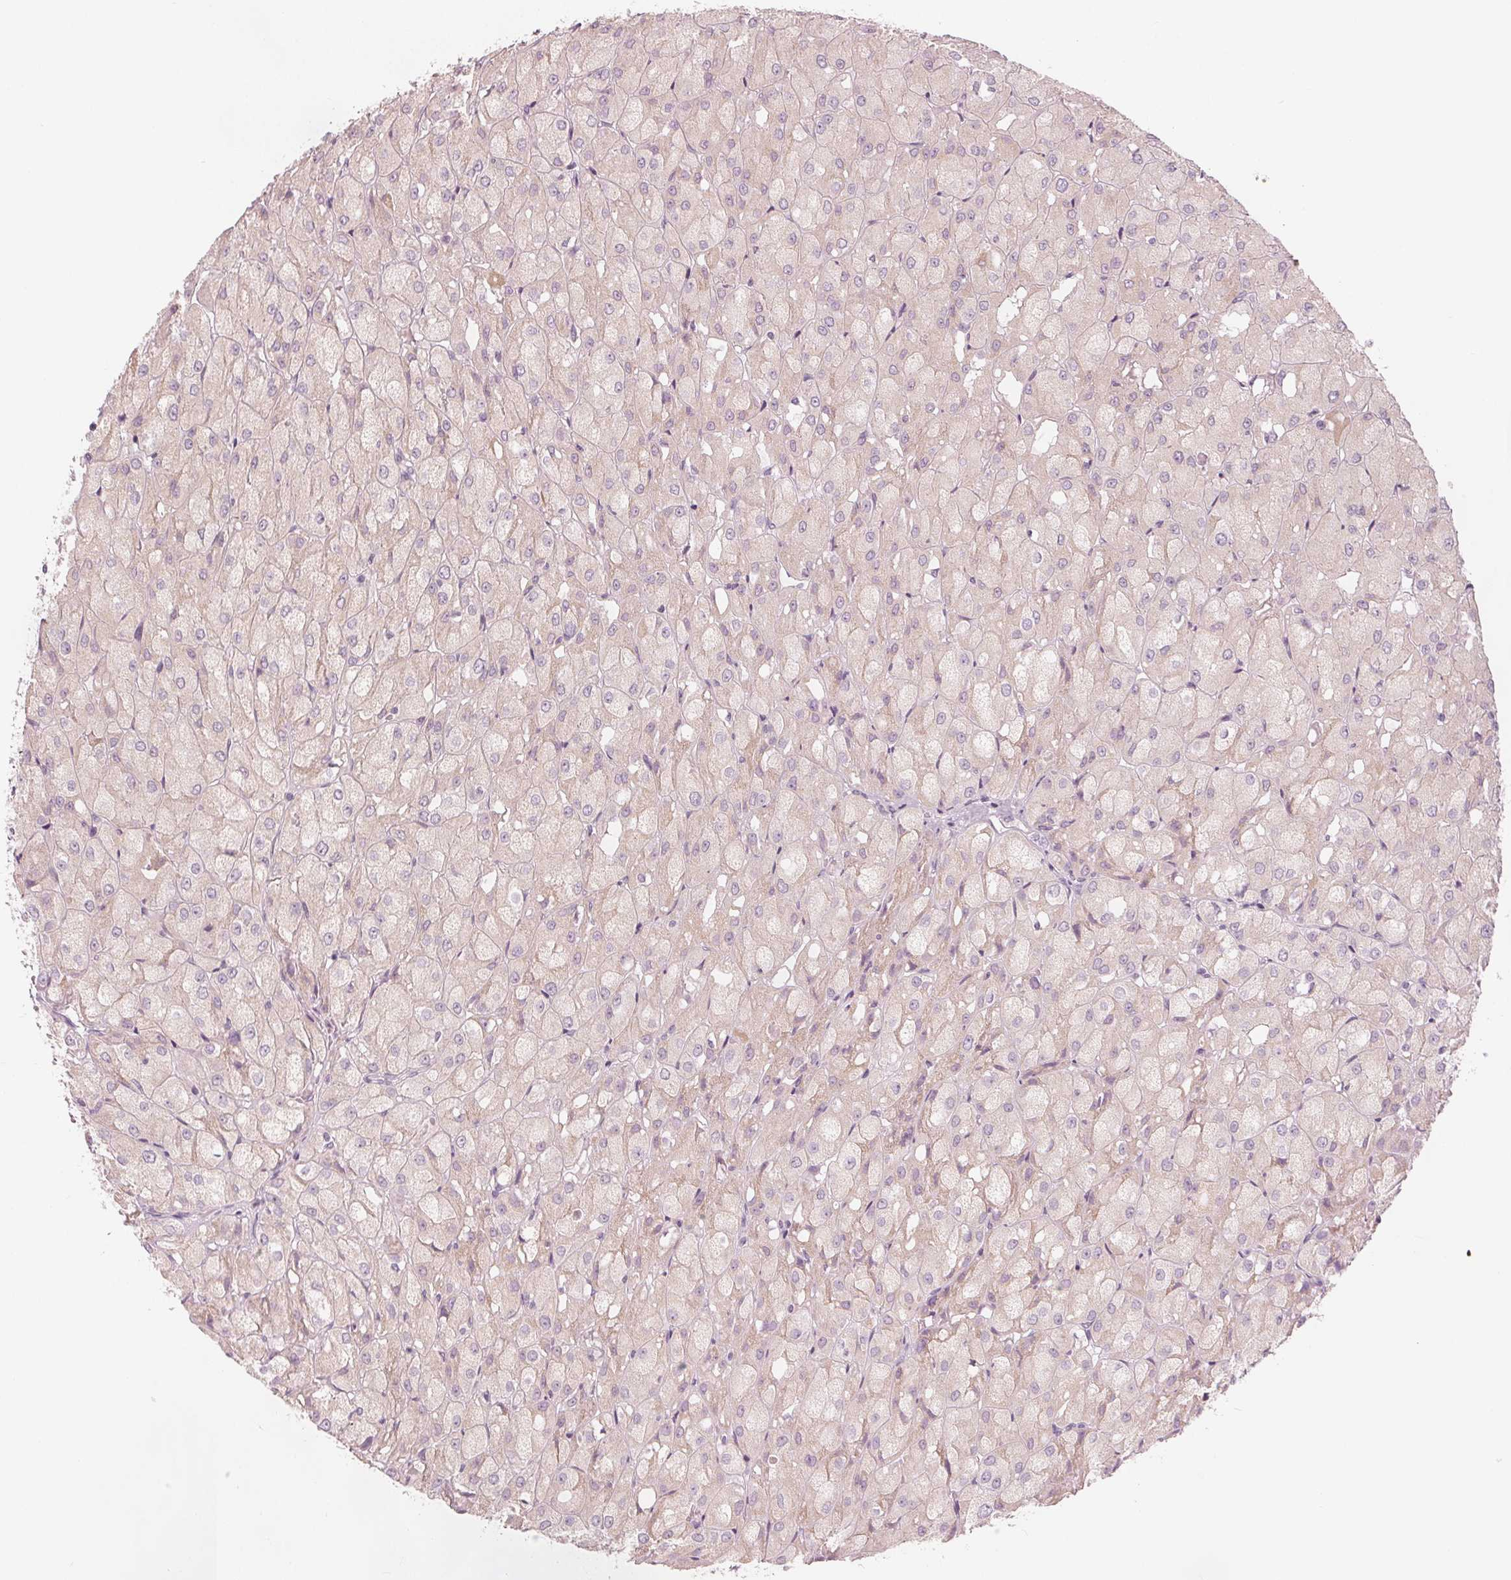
{"staining": {"intensity": "negative", "quantity": "none", "location": "none"}, "tissue": "renal cancer", "cell_type": "Tumor cells", "image_type": "cancer", "snomed": [{"axis": "morphology", "description": "Adenocarcinoma, NOS"}, {"axis": "topography", "description": "Kidney"}], "caption": "IHC of adenocarcinoma (renal) shows no positivity in tumor cells.", "gene": "BRSK1", "patient": {"sex": "male", "age": 72}}